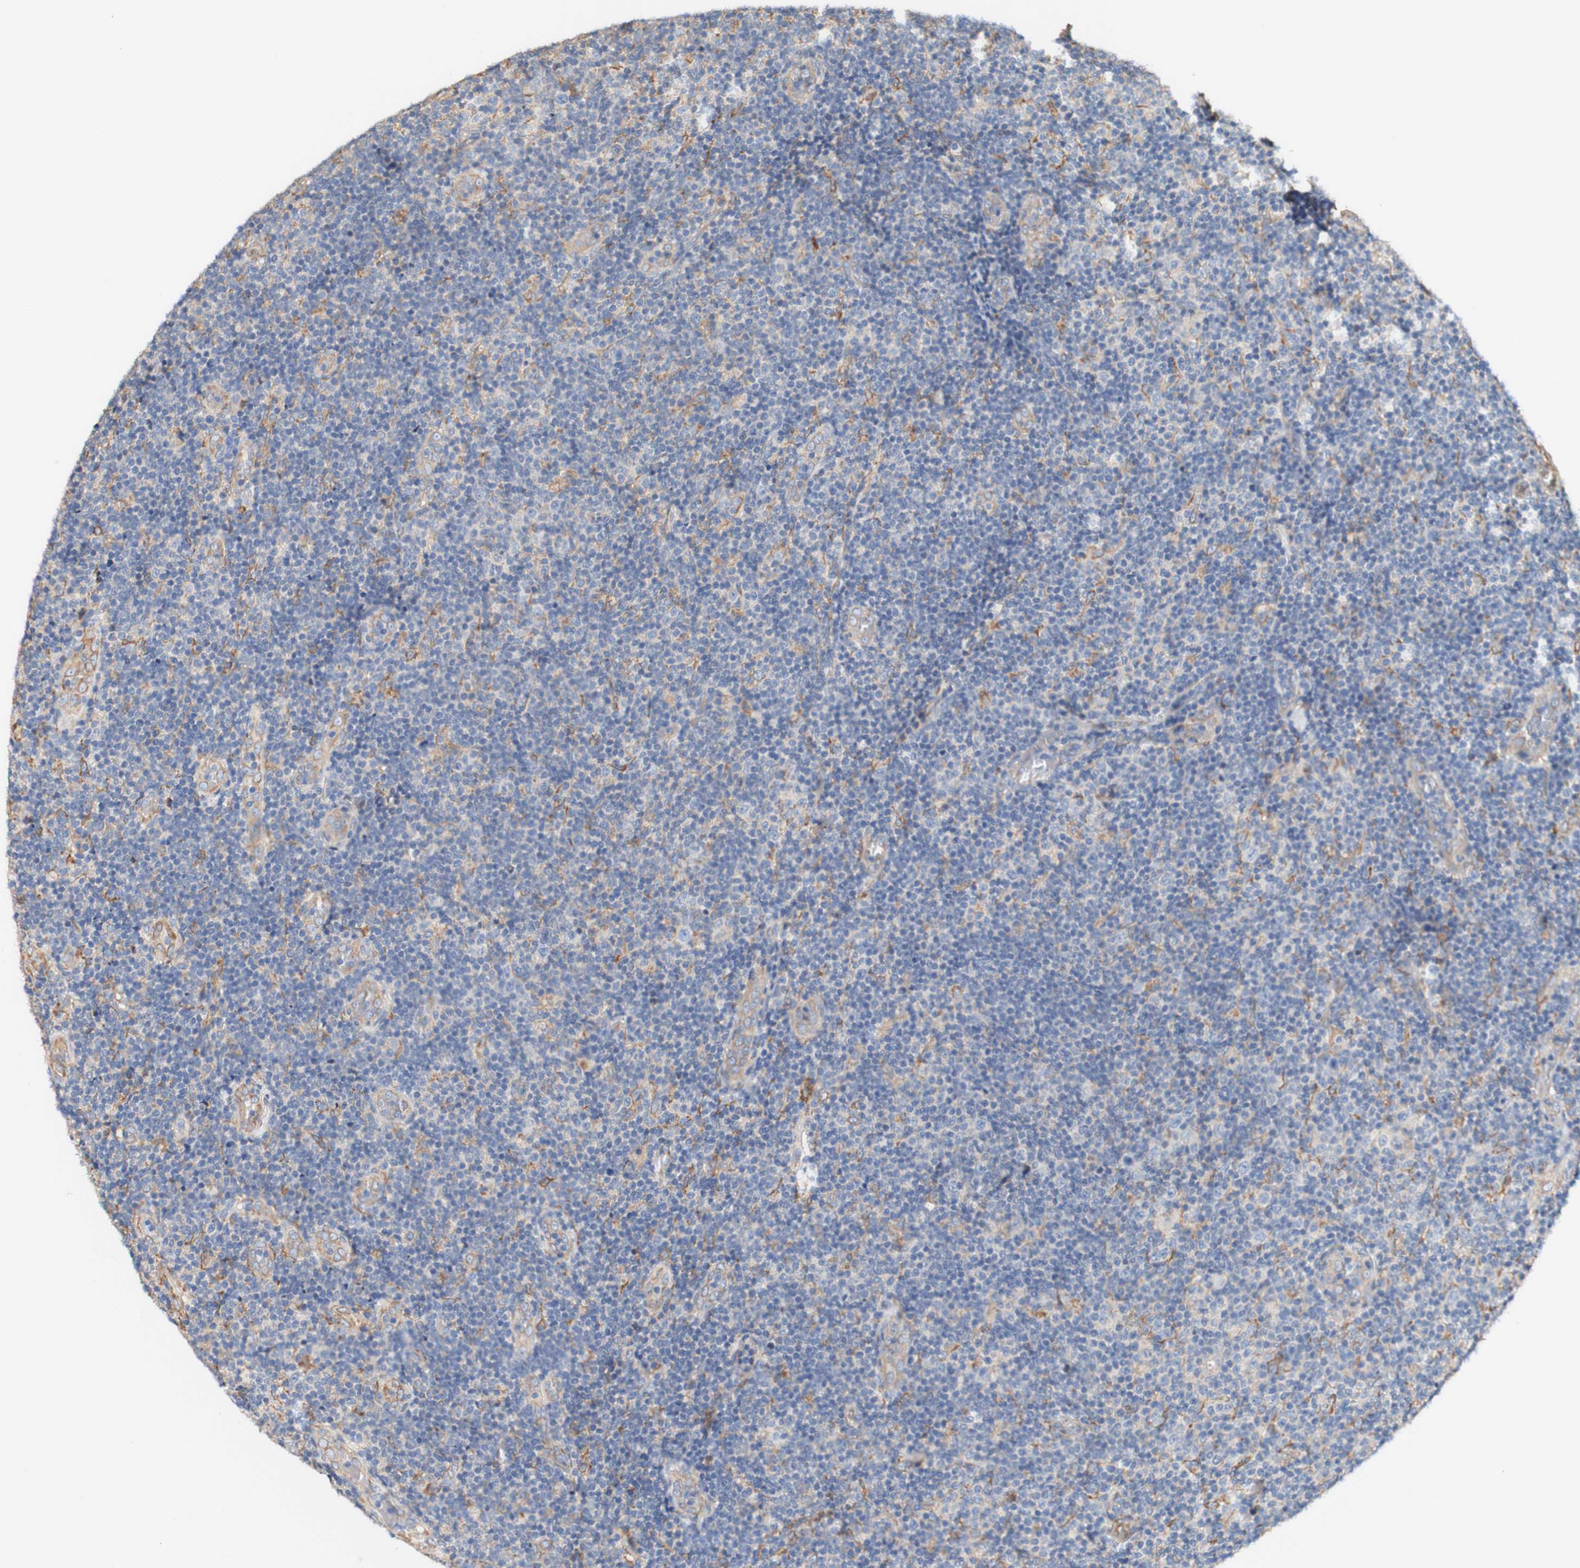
{"staining": {"intensity": "weak", "quantity": "<25%", "location": "cytoplasmic/membranous"}, "tissue": "lymphoma", "cell_type": "Tumor cells", "image_type": "cancer", "snomed": [{"axis": "morphology", "description": "Malignant lymphoma, non-Hodgkin's type, Low grade"}, {"axis": "topography", "description": "Lymph node"}], "caption": "This is an IHC photomicrograph of human low-grade malignant lymphoma, non-Hodgkin's type. There is no expression in tumor cells.", "gene": "EIF2AK4", "patient": {"sex": "male", "age": 83}}